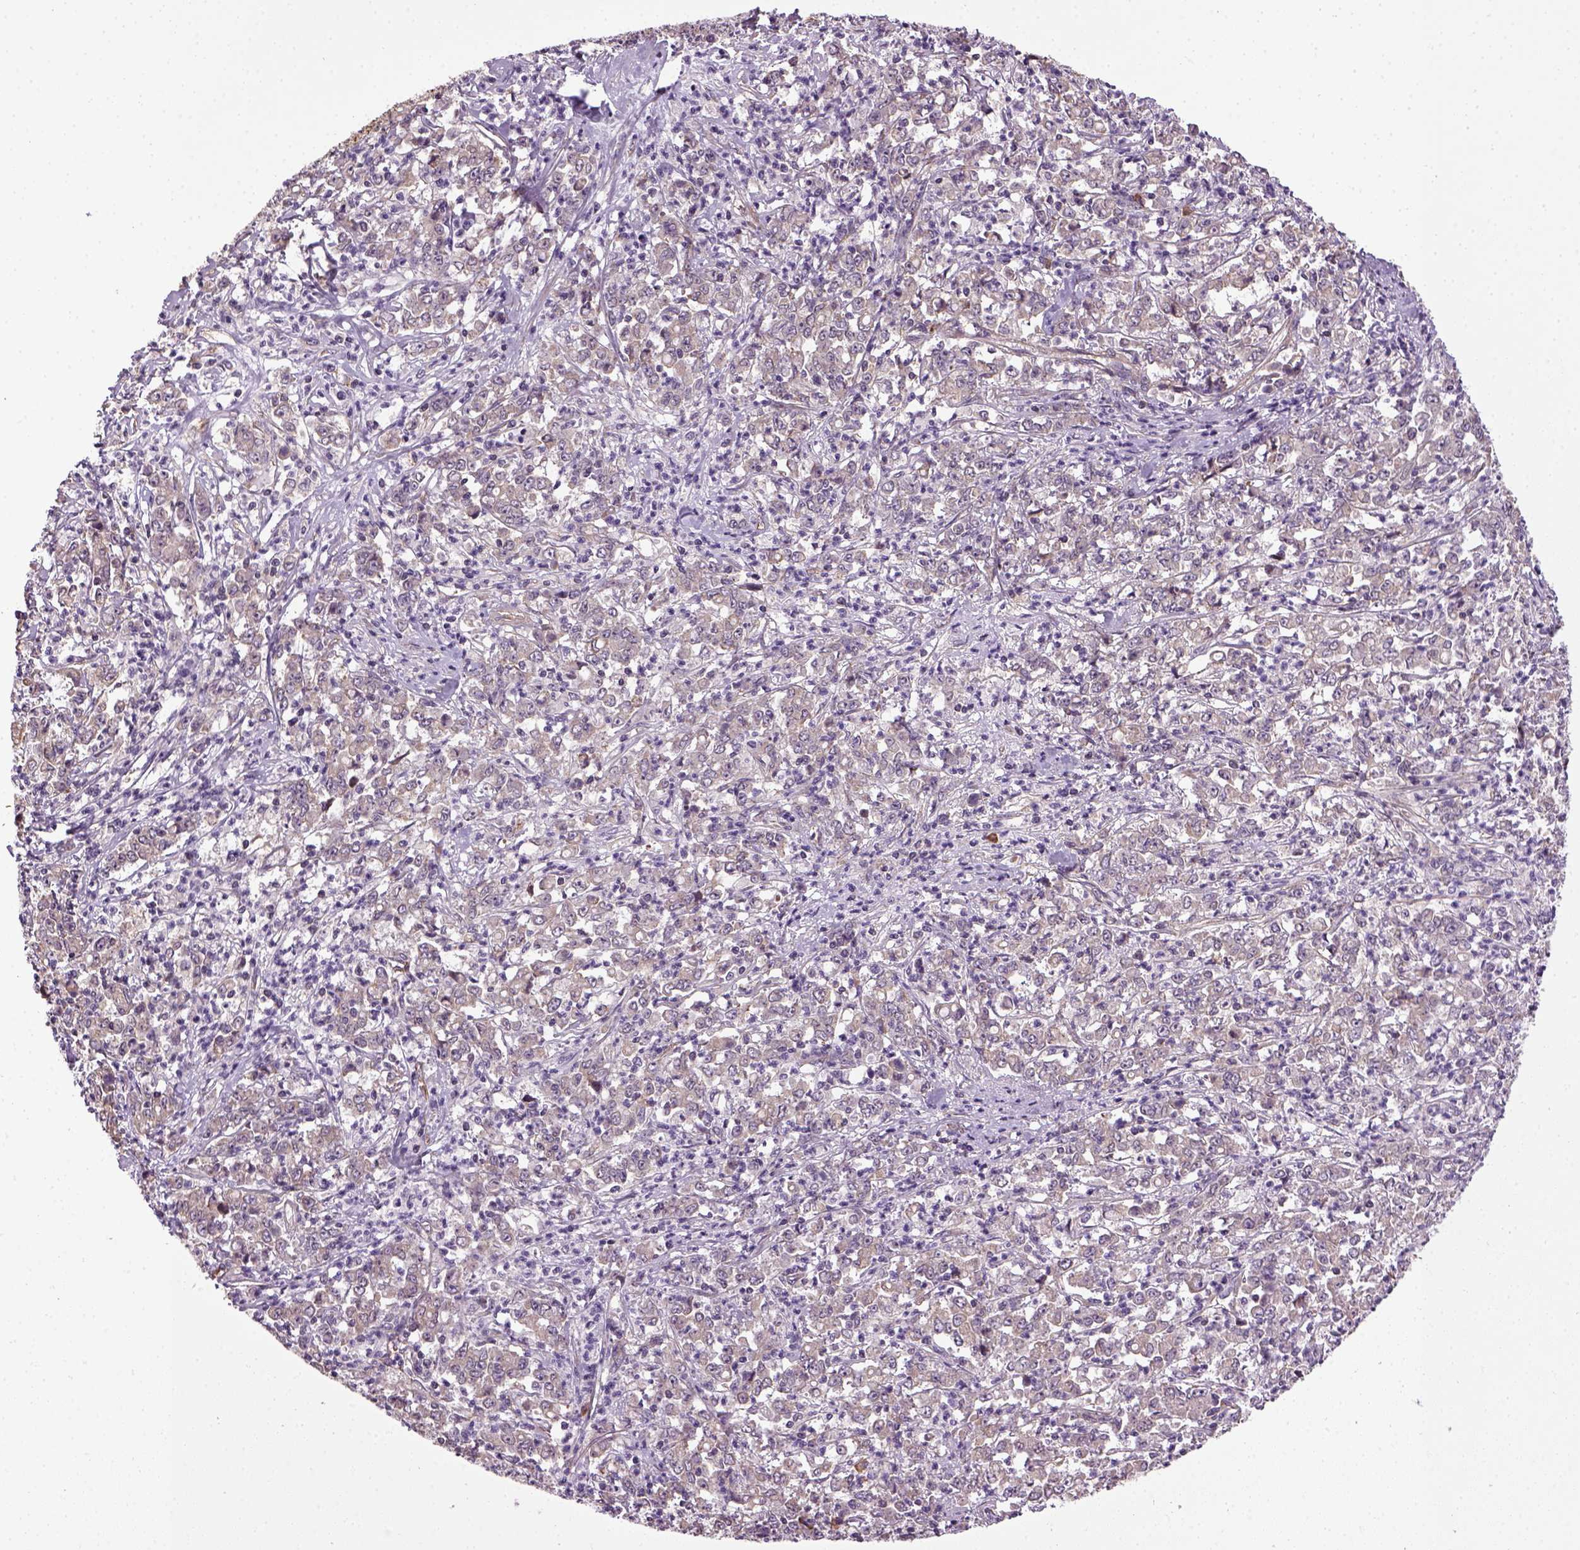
{"staining": {"intensity": "negative", "quantity": "none", "location": "none"}, "tissue": "stomach cancer", "cell_type": "Tumor cells", "image_type": "cancer", "snomed": [{"axis": "morphology", "description": "Adenocarcinoma, NOS"}, {"axis": "topography", "description": "Stomach, lower"}], "caption": "Micrograph shows no protein expression in tumor cells of stomach adenocarcinoma tissue.", "gene": "TPRG1", "patient": {"sex": "female", "age": 71}}